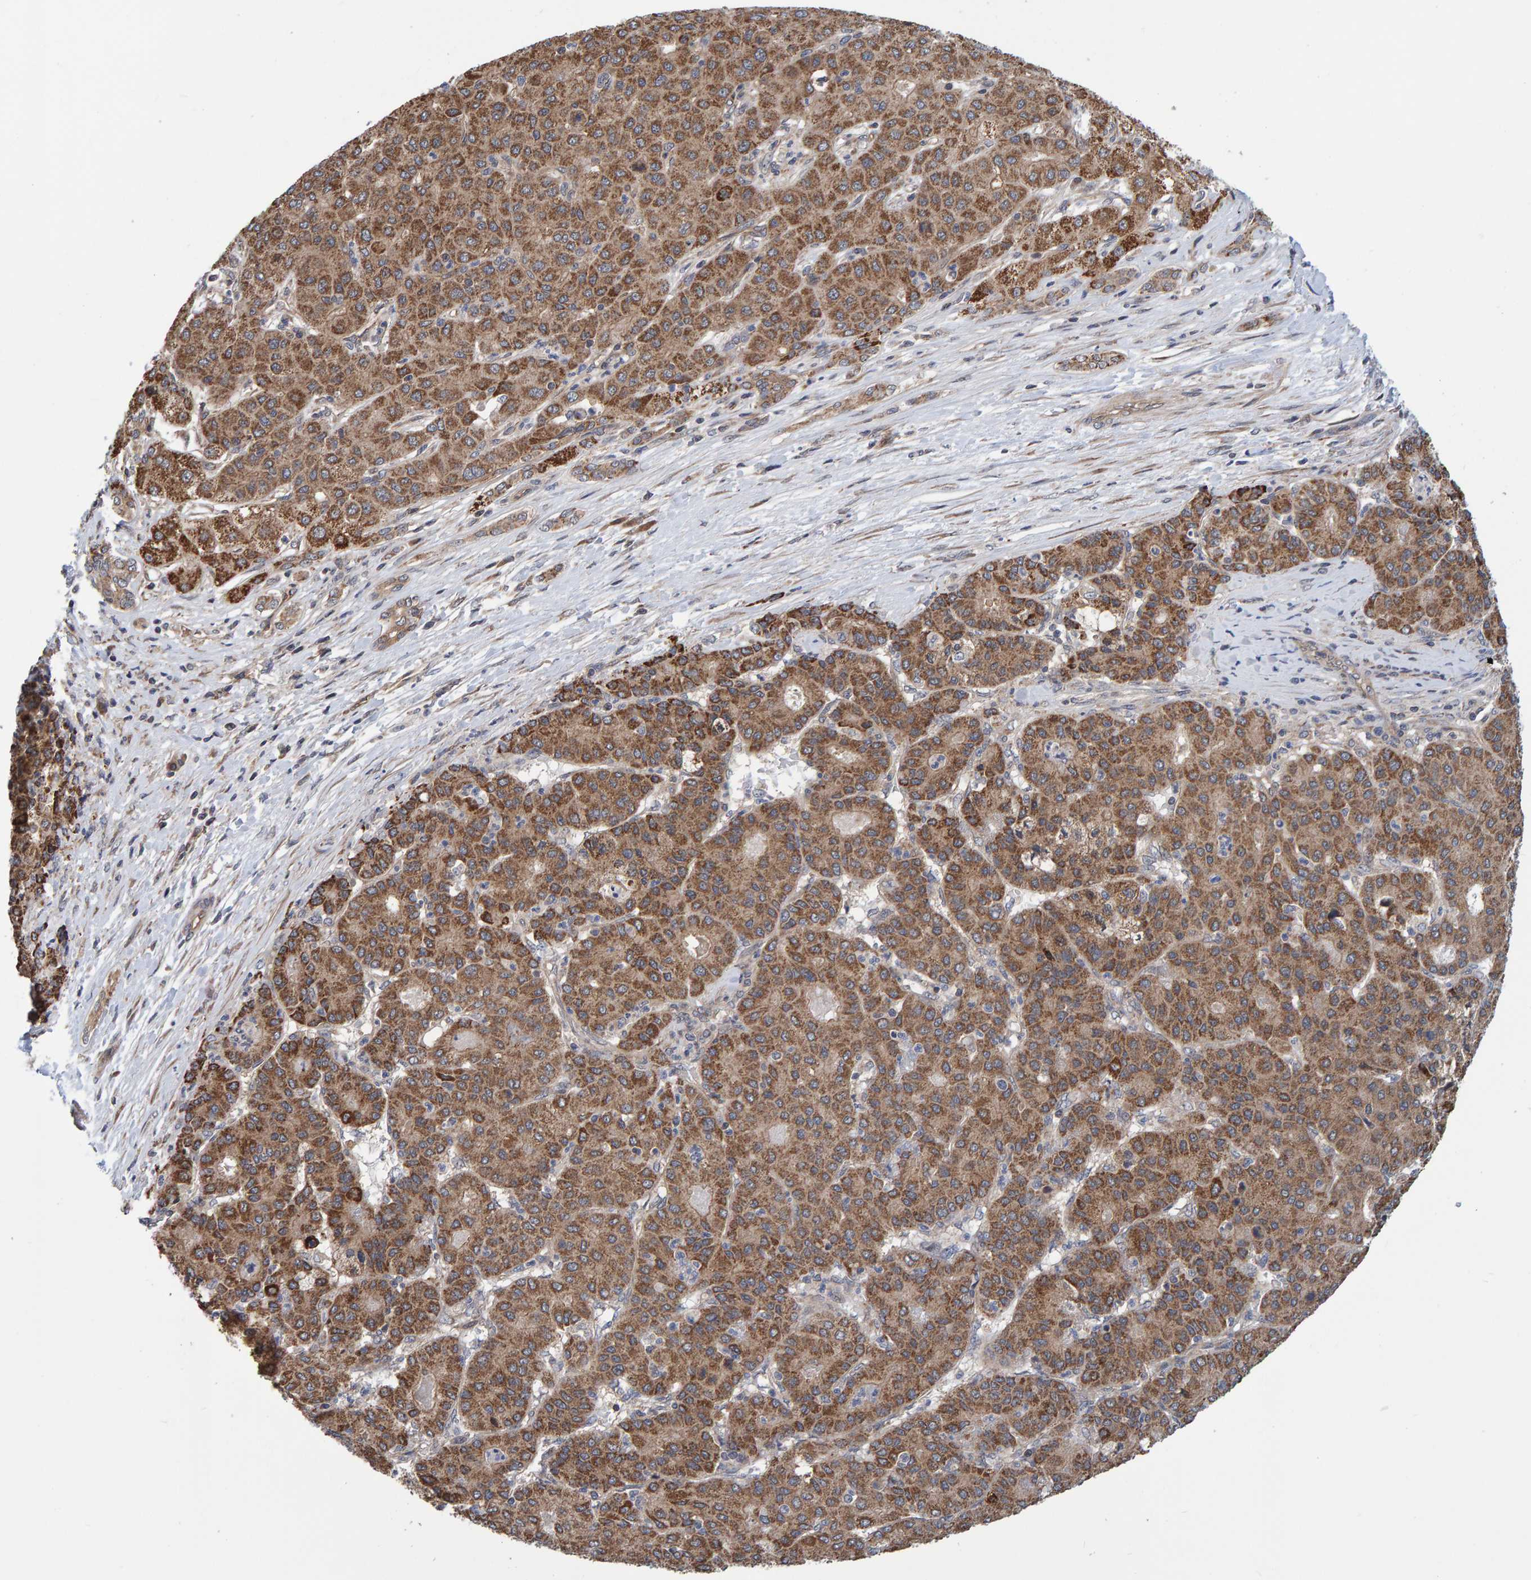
{"staining": {"intensity": "moderate", "quantity": ">75%", "location": "cytoplasmic/membranous"}, "tissue": "liver cancer", "cell_type": "Tumor cells", "image_type": "cancer", "snomed": [{"axis": "morphology", "description": "Carcinoma, Hepatocellular, NOS"}, {"axis": "topography", "description": "Liver"}], "caption": "Immunohistochemical staining of human liver cancer demonstrates medium levels of moderate cytoplasmic/membranous expression in about >75% of tumor cells.", "gene": "SCRN2", "patient": {"sex": "male", "age": 65}}